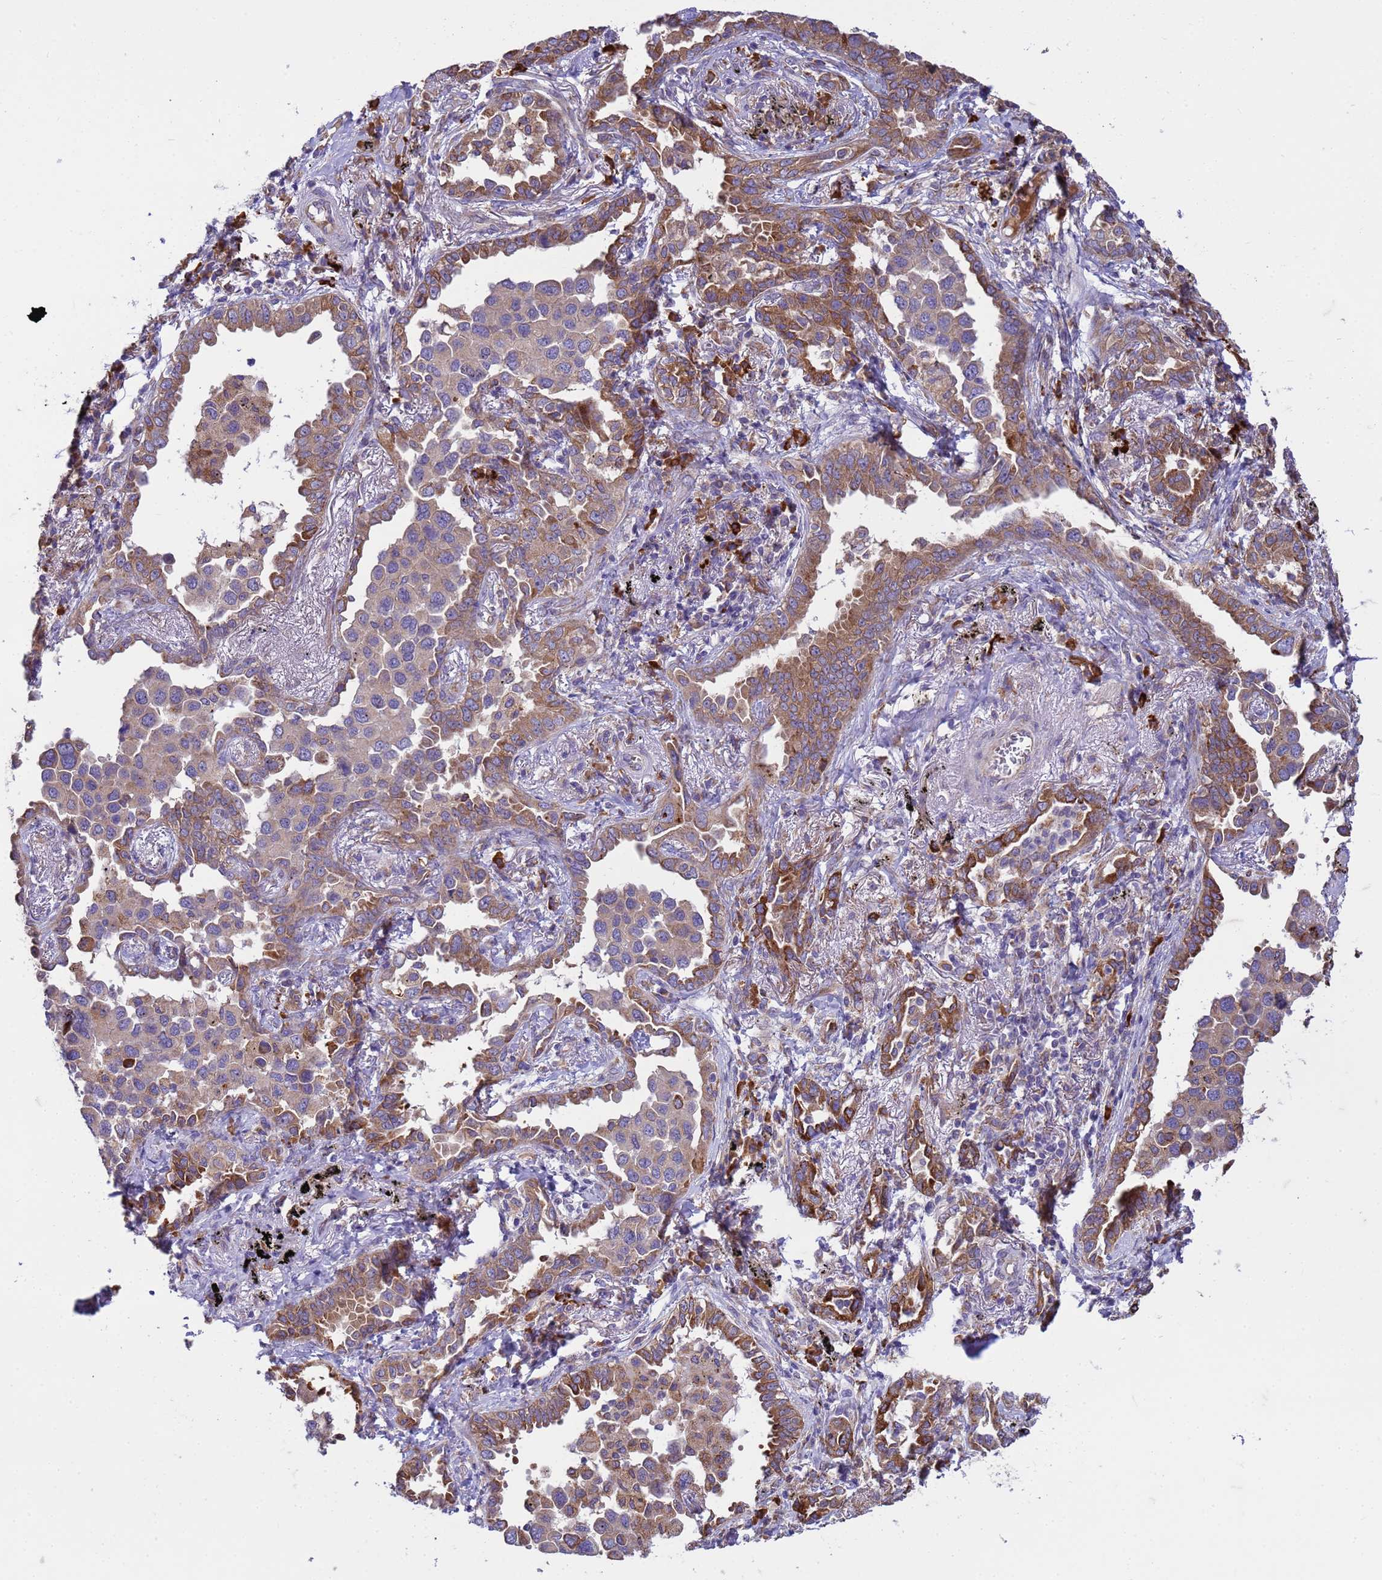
{"staining": {"intensity": "moderate", "quantity": ">75%", "location": "cytoplasmic/membranous"}, "tissue": "lung cancer", "cell_type": "Tumor cells", "image_type": "cancer", "snomed": [{"axis": "morphology", "description": "Adenocarcinoma, NOS"}, {"axis": "topography", "description": "Lung"}], "caption": "Protein positivity by immunohistochemistry (IHC) displays moderate cytoplasmic/membranous positivity in approximately >75% of tumor cells in adenocarcinoma (lung). (brown staining indicates protein expression, while blue staining denotes nuclei).", "gene": "THAP5", "patient": {"sex": "male", "age": 67}}